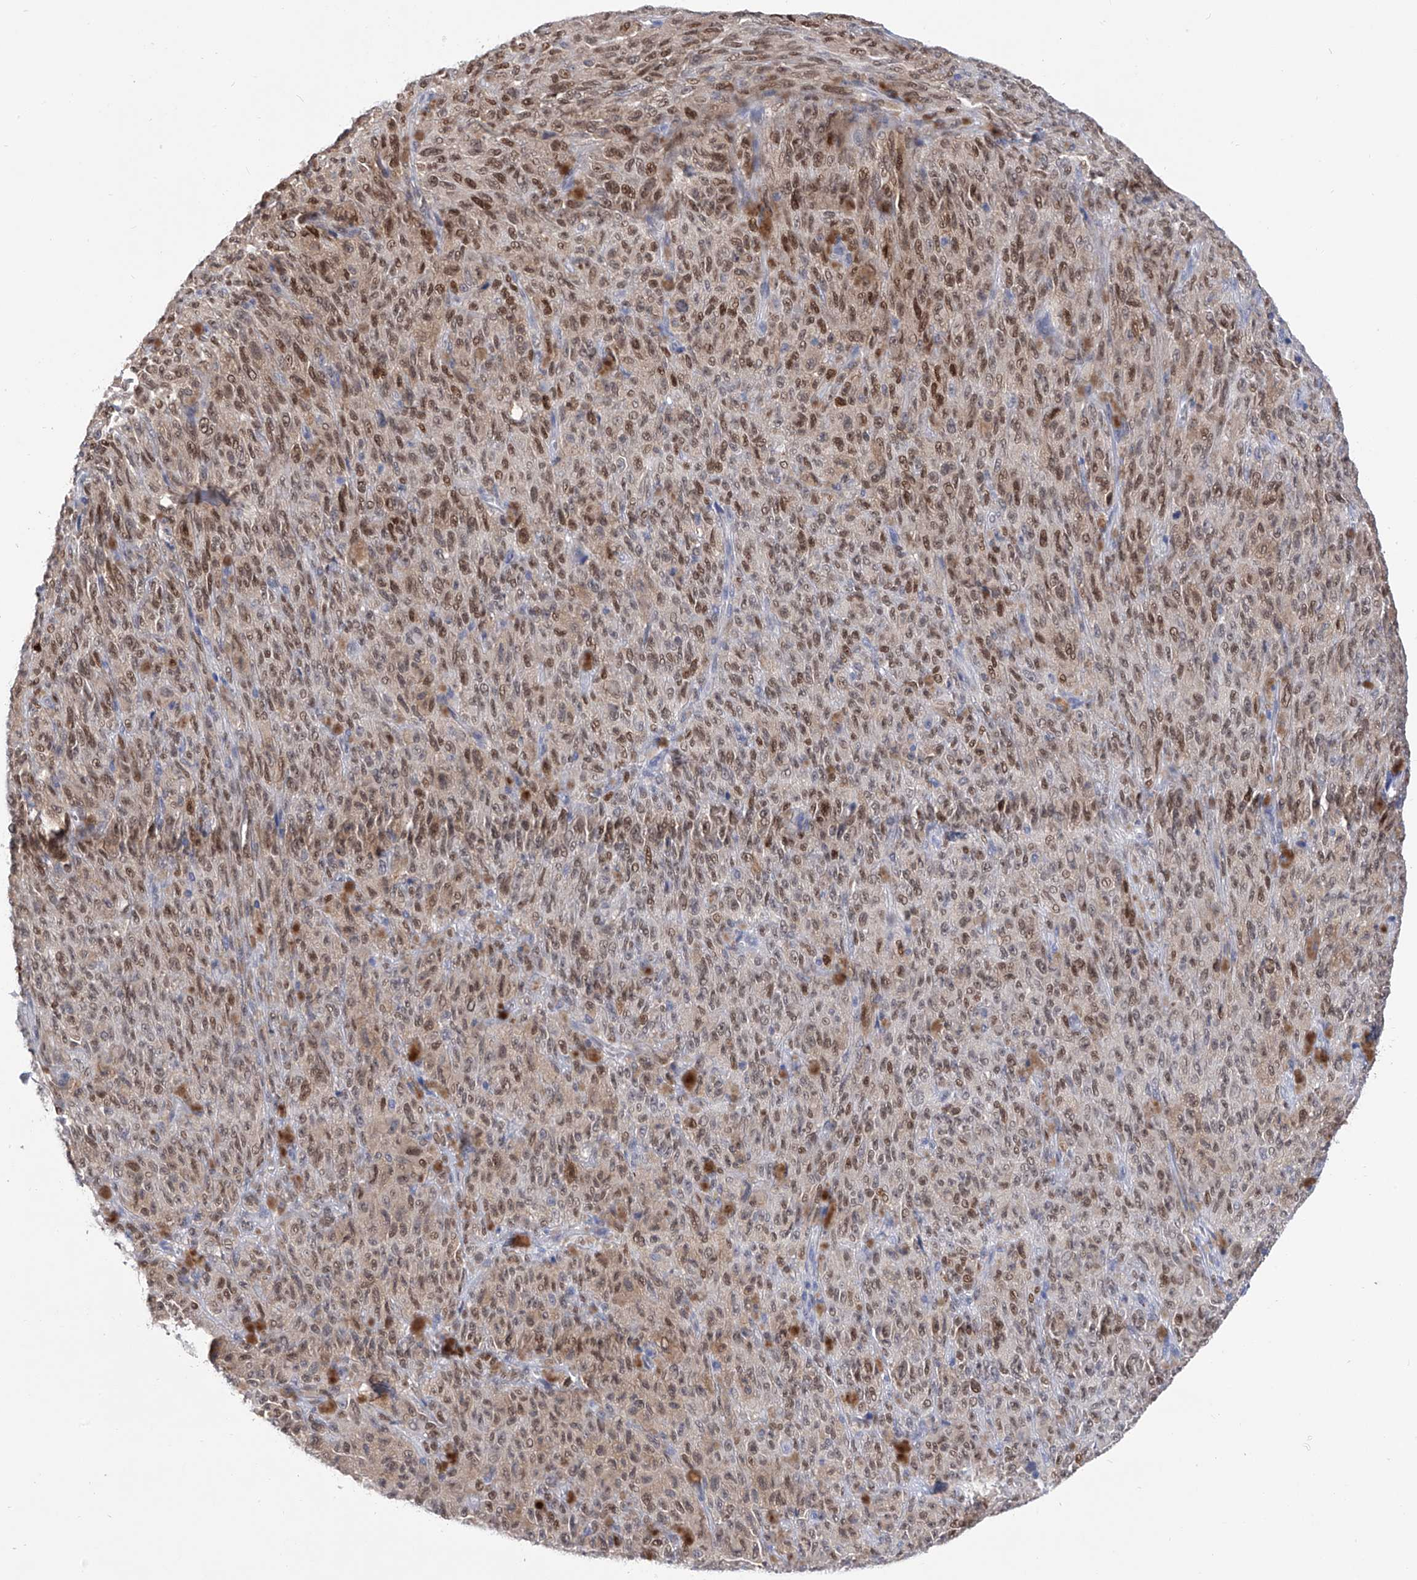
{"staining": {"intensity": "moderate", "quantity": "25%-75%", "location": "nuclear"}, "tissue": "melanoma", "cell_type": "Tumor cells", "image_type": "cancer", "snomed": [{"axis": "morphology", "description": "Malignant melanoma, NOS"}, {"axis": "topography", "description": "Skin"}], "caption": "An image of malignant melanoma stained for a protein shows moderate nuclear brown staining in tumor cells.", "gene": "PHF20", "patient": {"sex": "female", "age": 82}}